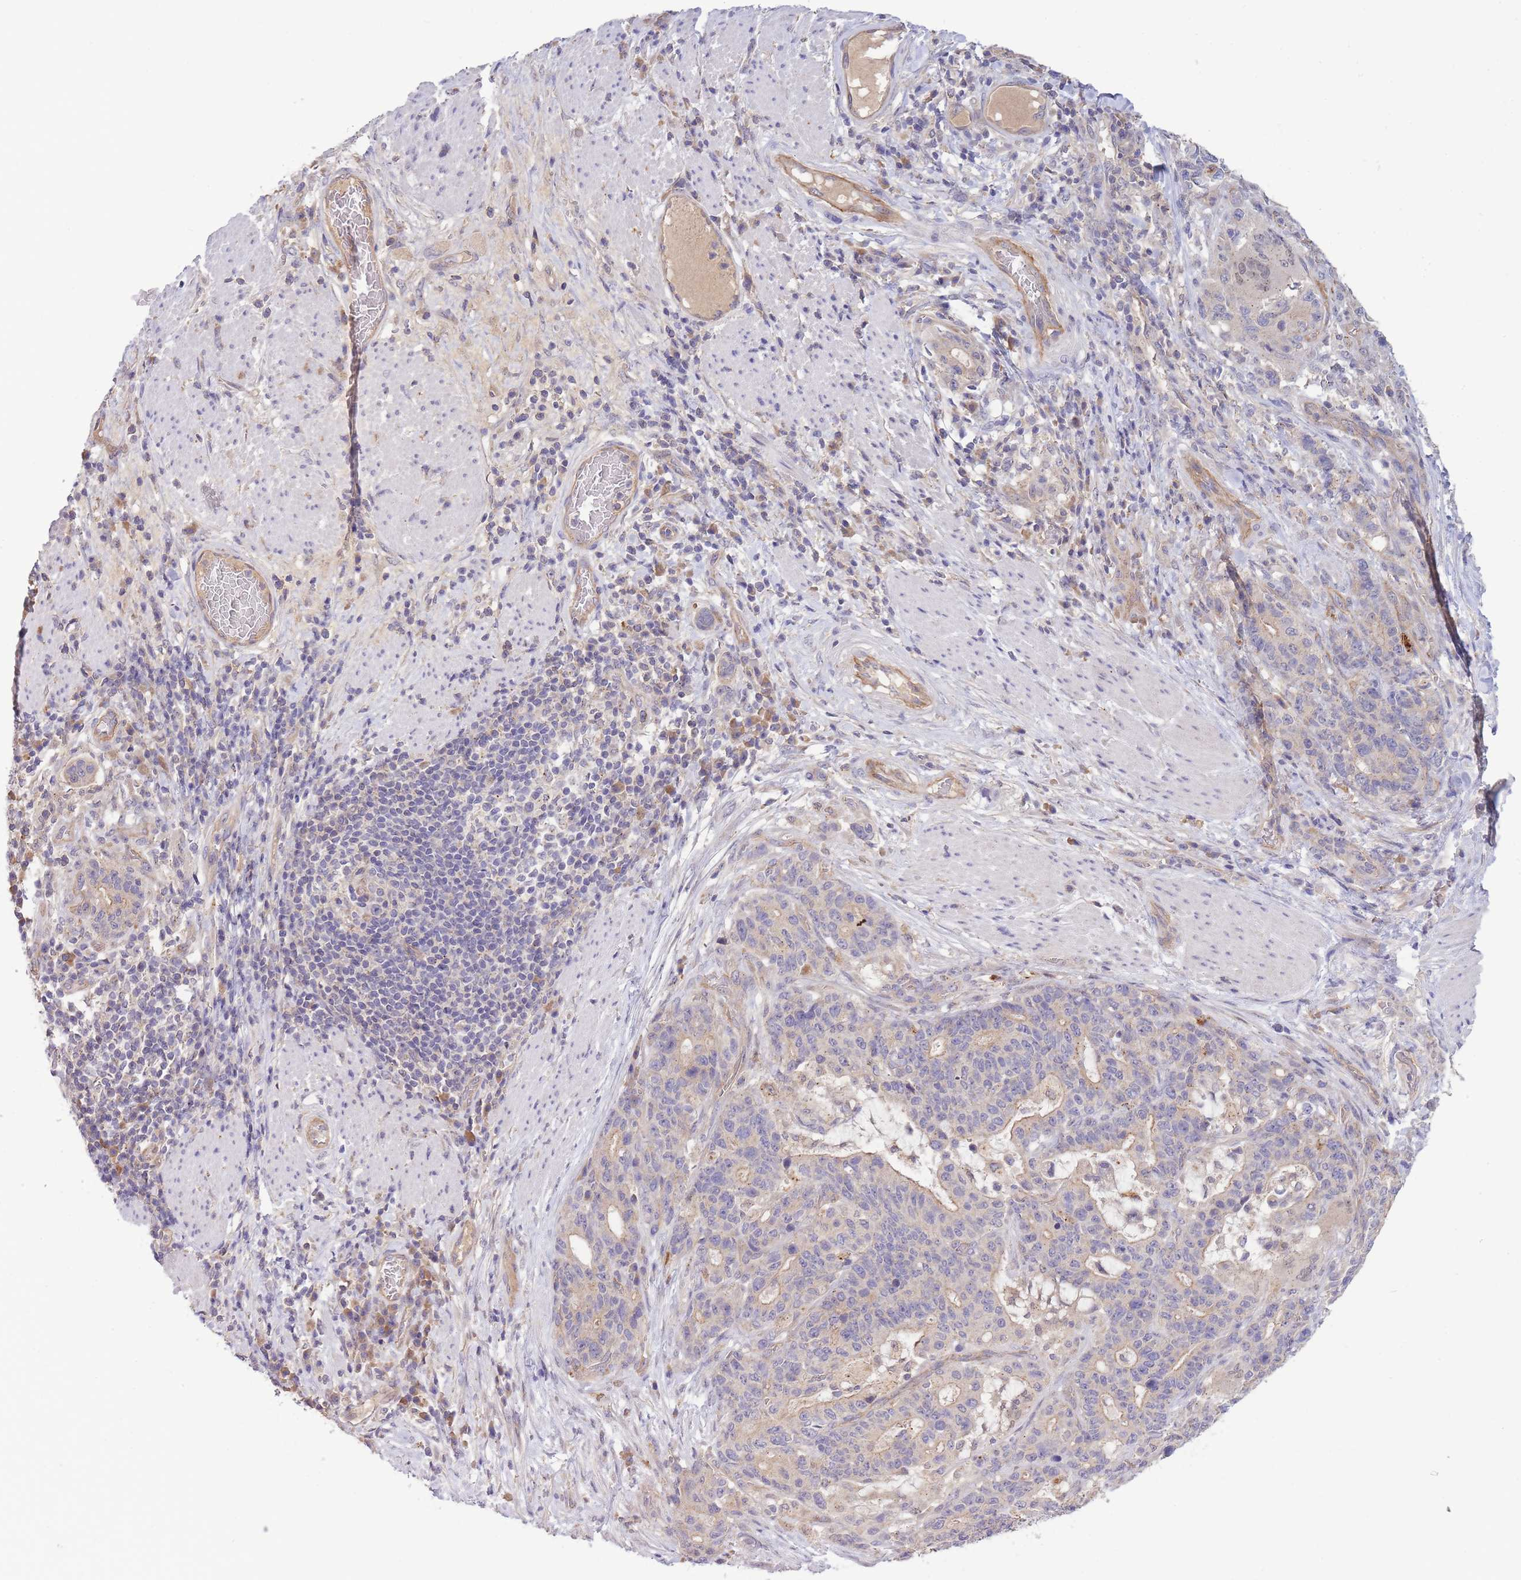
{"staining": {"intensity": "weak", "quantity": "<25%", "location": "cytoplasmic/membranous"}, "tissue": "stomach cancer", "cell_type": "Tumor cells", "image_type": "cancer", "snomed": [{"axis": "morphology", "description": "Normal tissue, NOS"}, {"axis": "morphology", "description": "Adenocarcinoma, NOS"}, {"axis": "topography", "description": "Stomach"}], "caption": "Human adenocarcinoma (stomach) stained for a protein using immunohistochemistry exhibits no expression in tumor cells.", "gene": "NDUFAF5", "patient": {"sex": "female", "age": 64}}